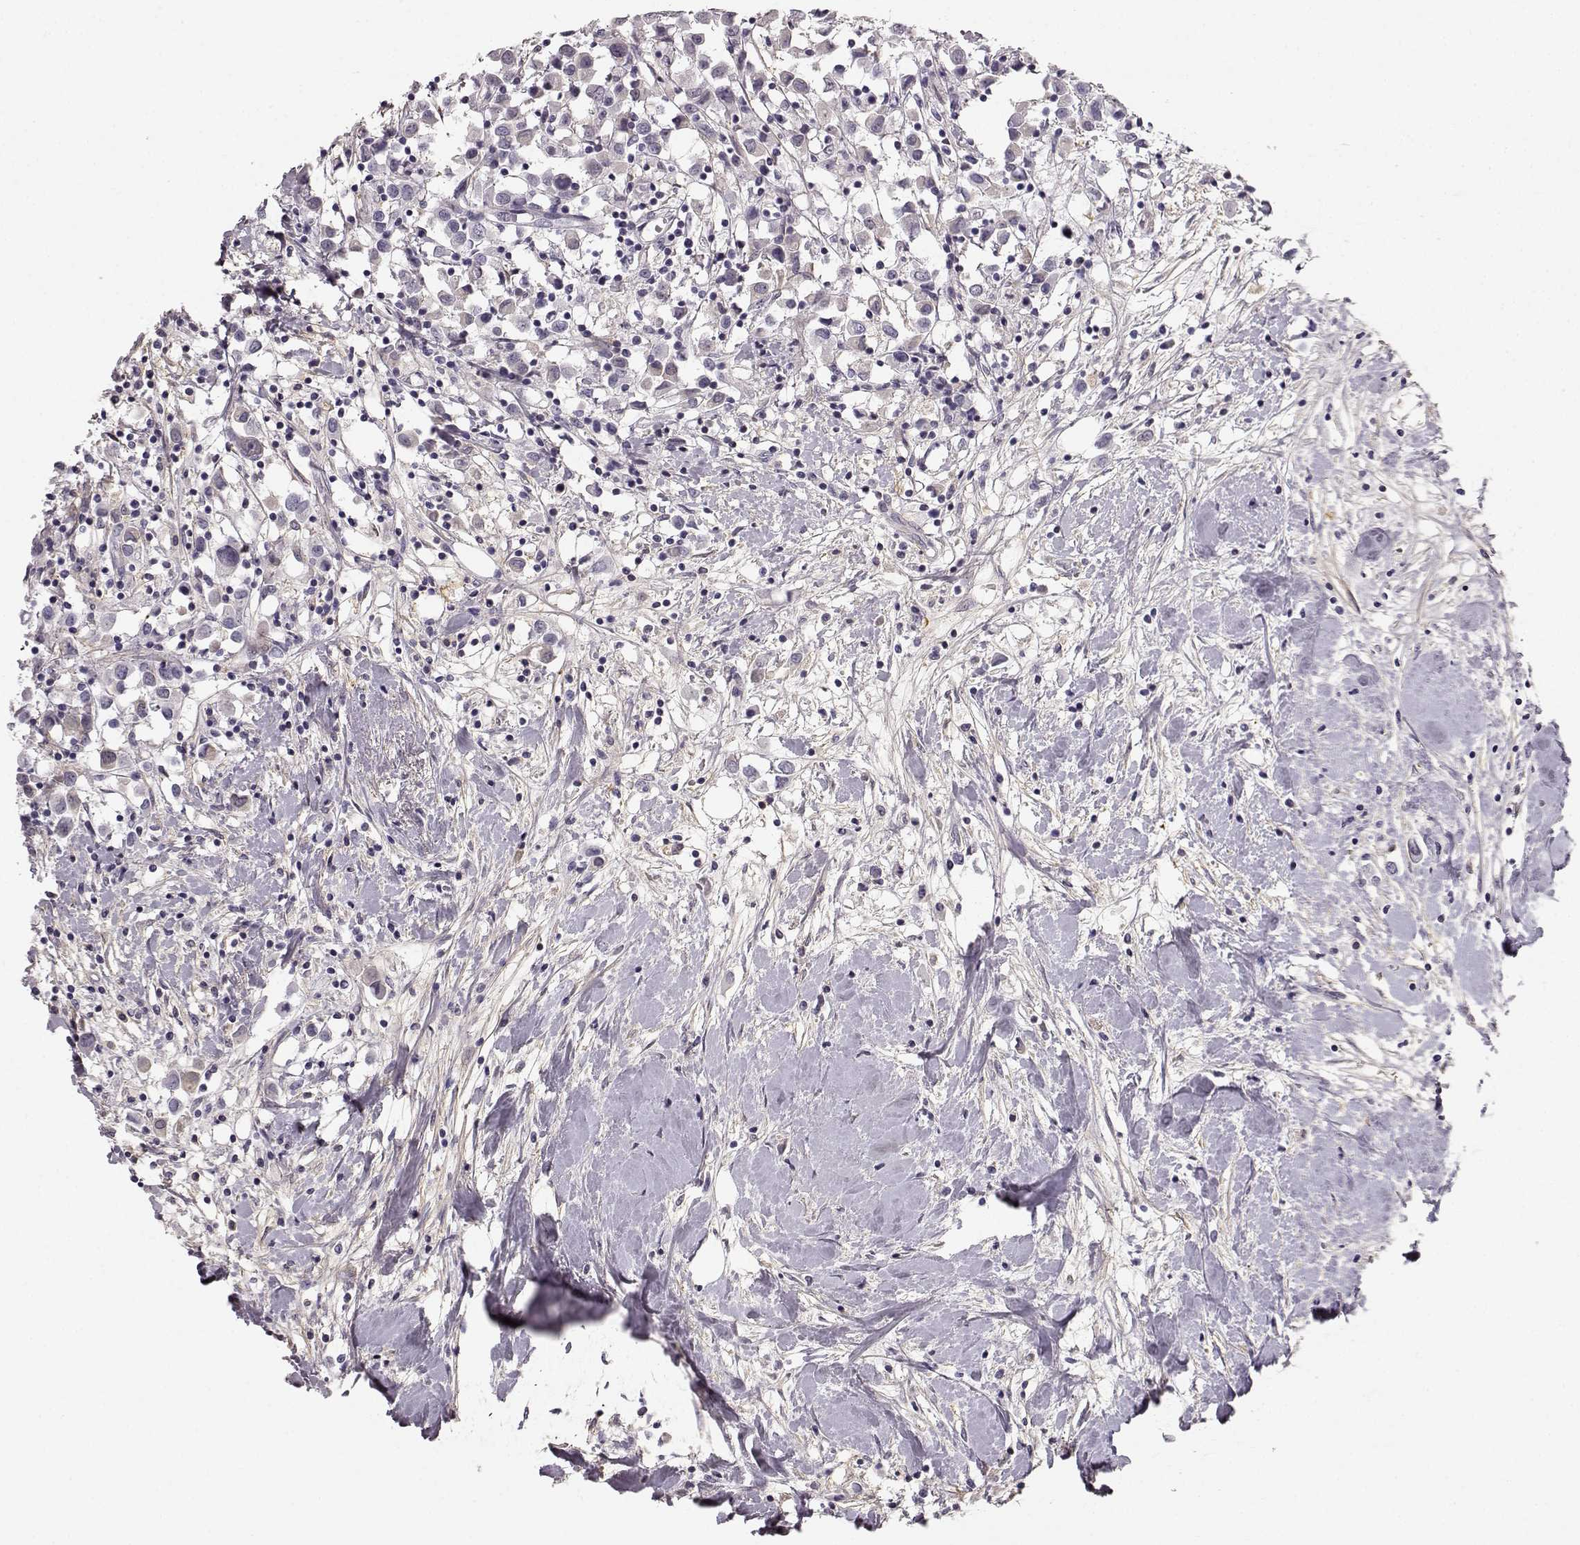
{"staining": {"intensity": "negative", "quantity": "none", "location": "none"}, "tissue": "breast cancer", "cell_type": "Tumor cells", "image_type": "cancer", "snomed": [{"axis": "morphology", "description": "Duct carcinoma"}, {"axis": "topography", "description": "Breast"}], "caption": "High power microscopy image of an immunohistochemistry (IHC) histopathology image of breast cancer, revealing no significant expression in tumor cells.", "gene": "TRIM69", "patient": {"sex": "female", "age": 61}}